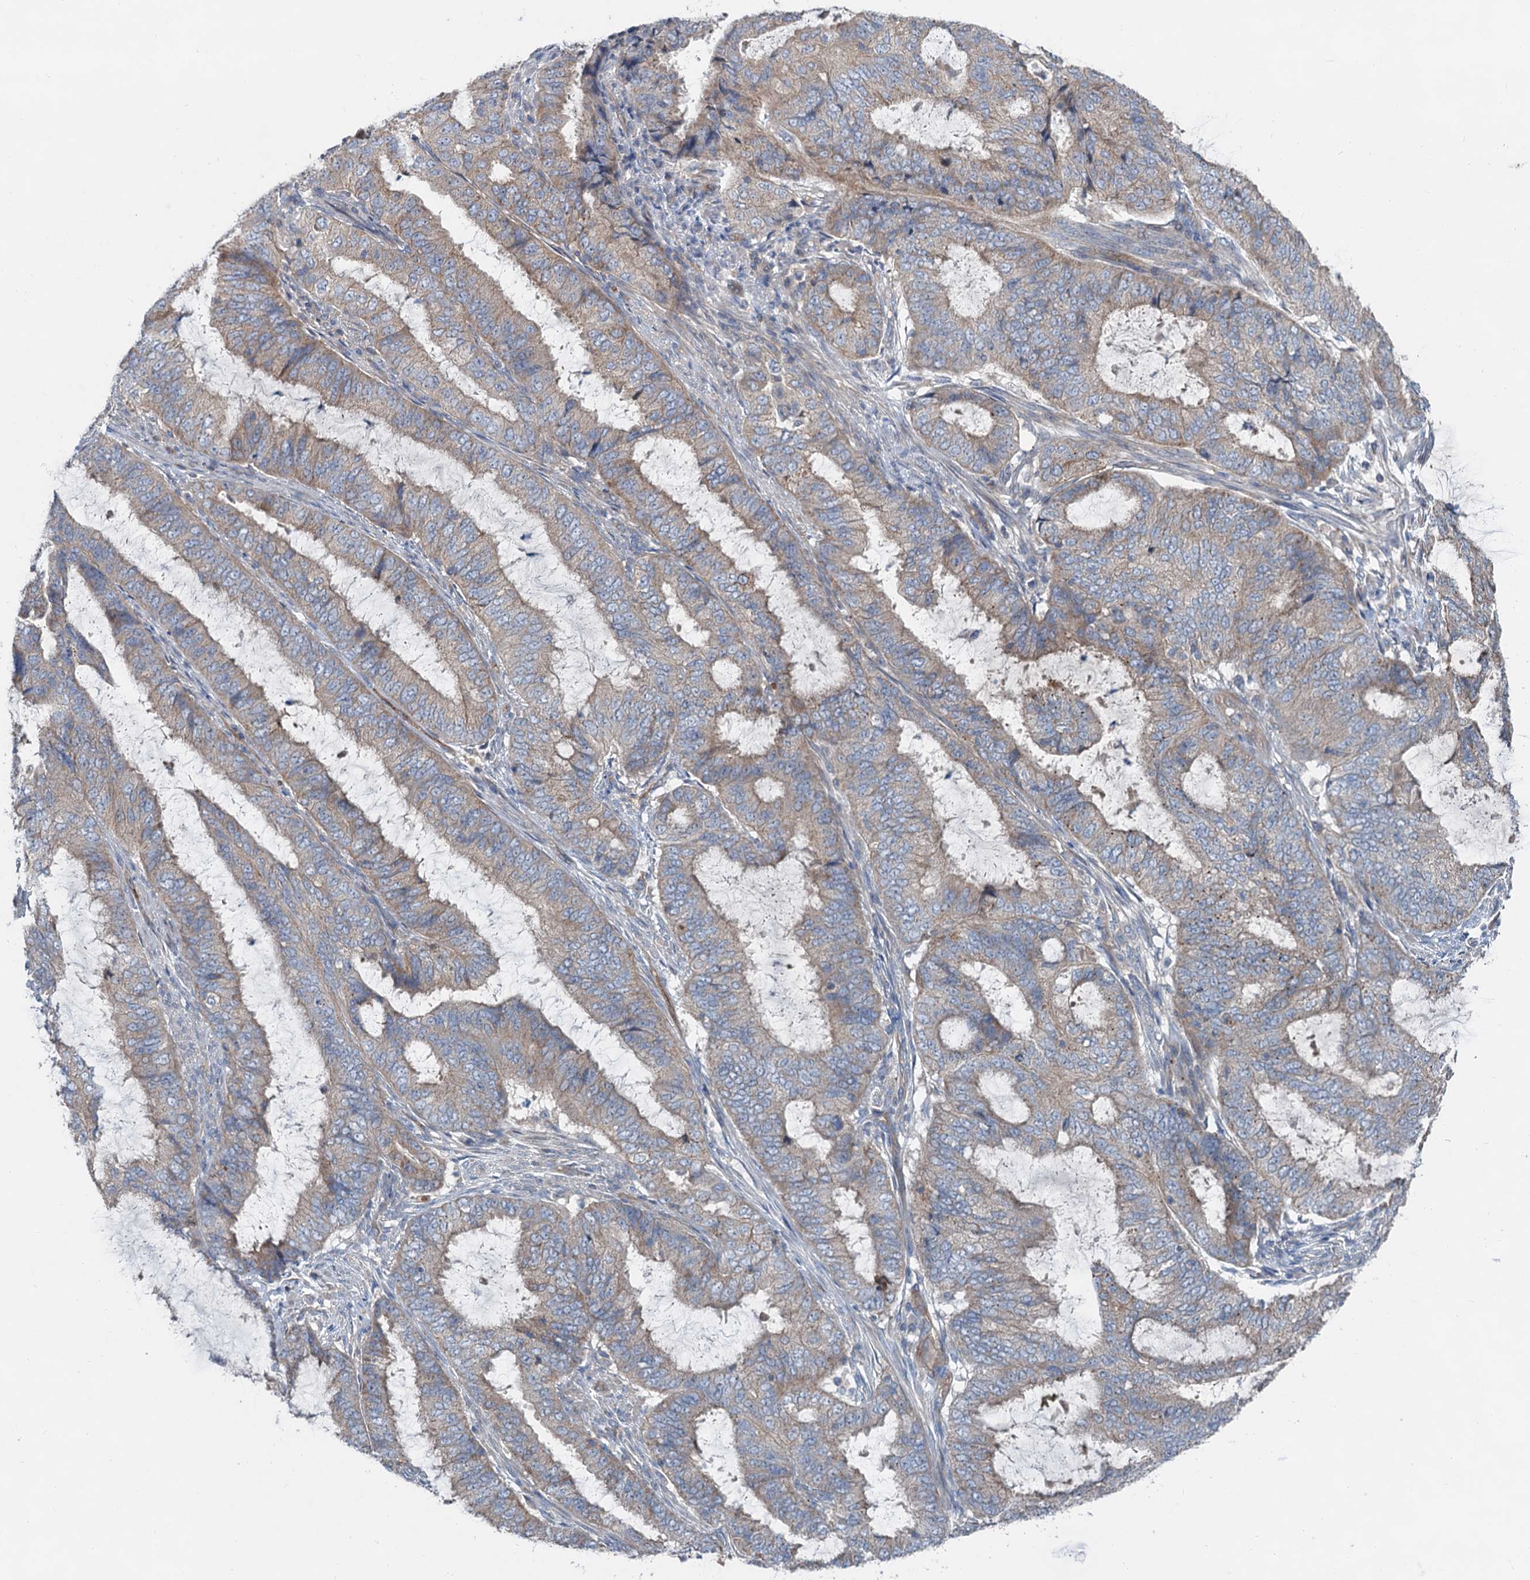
{"staining": {"intensity": "weak", "quantity": "25%-75%", "location": "cytoplasmic/membranous"}, "tissue": "endometrial cancer", "cell_type": "Tumor cells", "image_type": "cancer", "snomed": [{"axis": "morphology", "description": "Adenocarcinoma, NOS"}, {"axis": "topography", "description": "Endometrium"}], "caption": "DAB (3,3'-diaminobenzidine) immunohistochemical staining of endometrial adenocarcinoma shows weak cytoplasmic/membranous protein positivity in approximately 25%-75% of tumor cells.", "gene": "ANKRD26", "patient": {"sex": "female", "age": 51}}